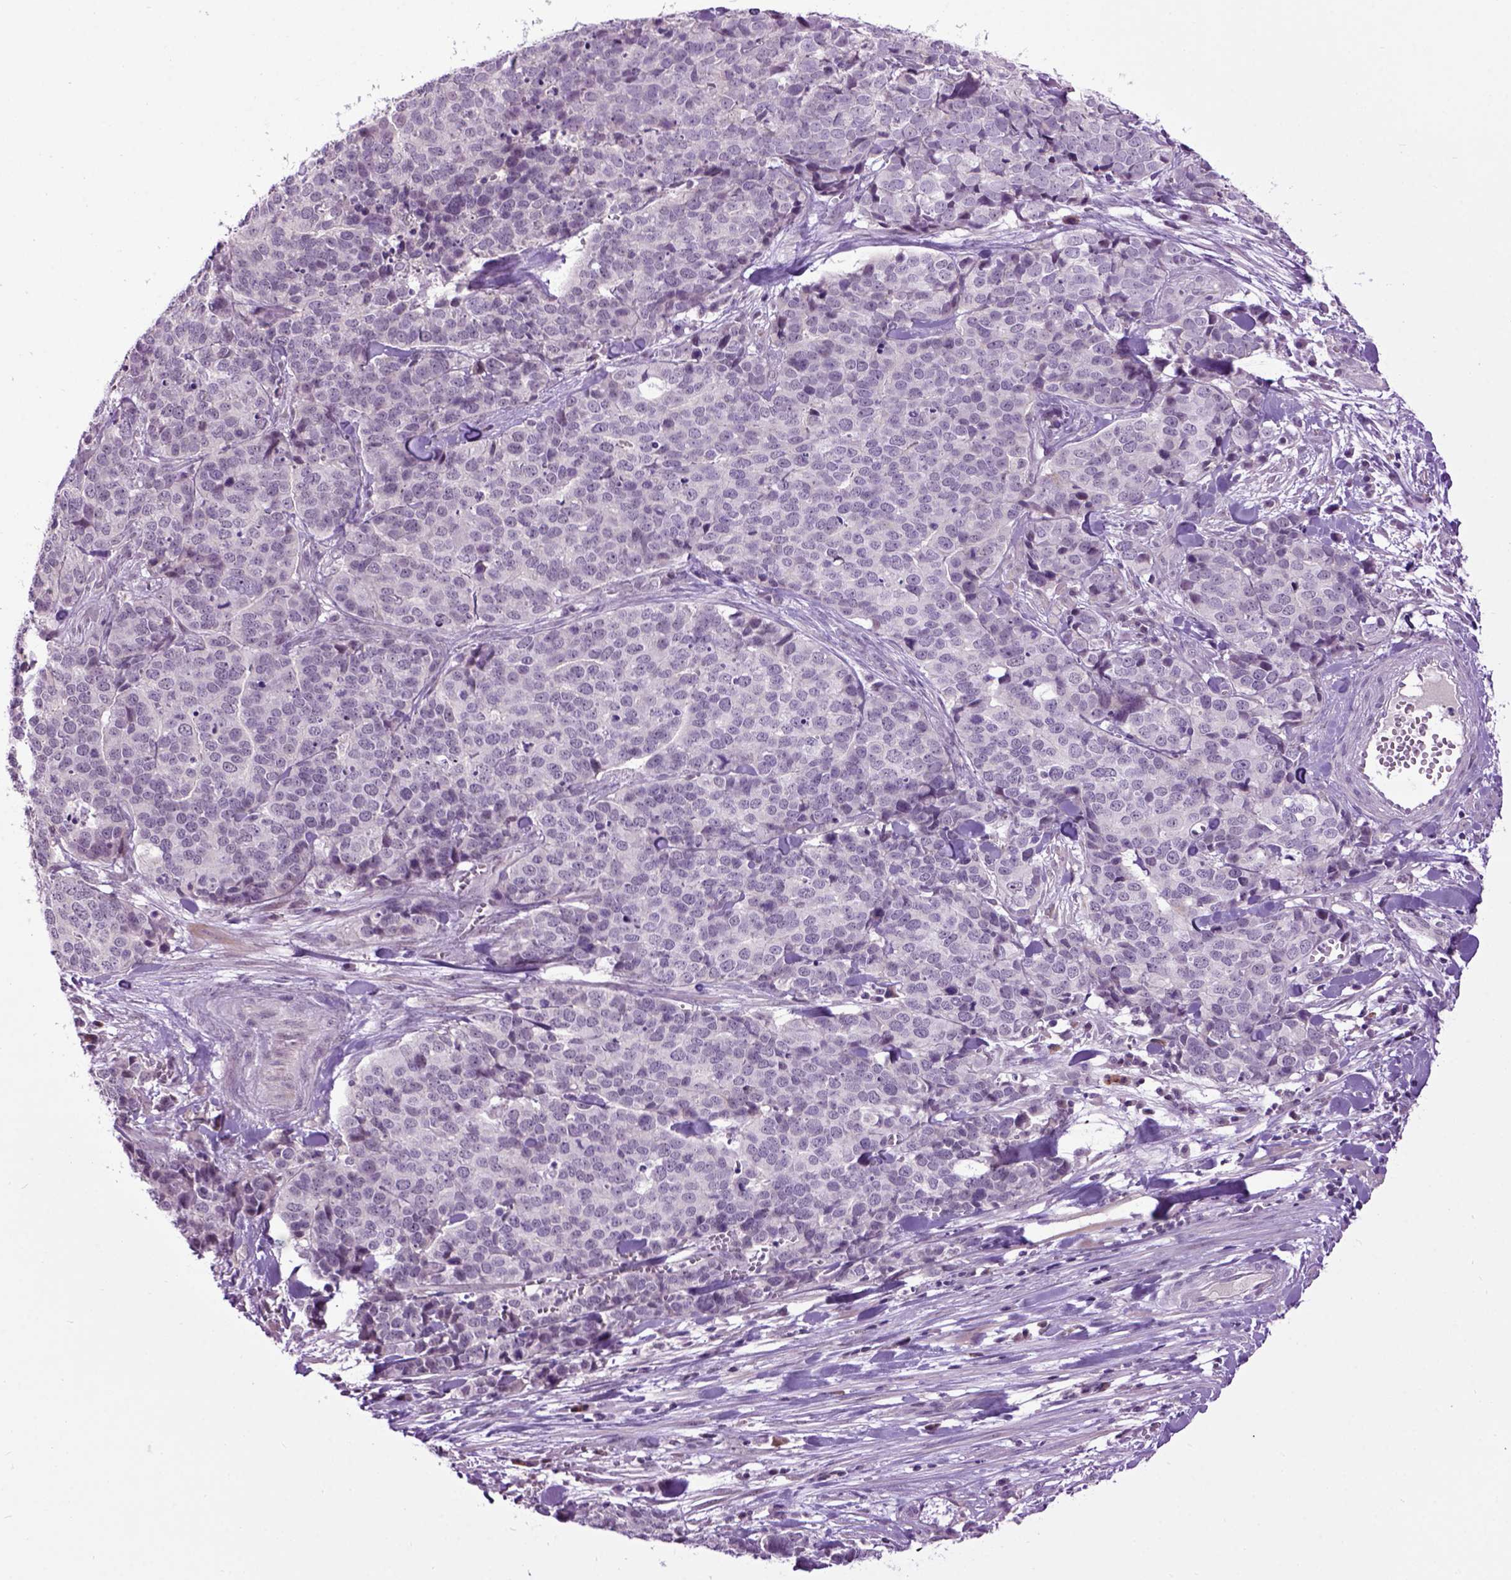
{"staining": {"intensity": "negative", "quantity": "none", "location": "none"}, "tissue": "ovarian cancer", "cell_type": "Tumor cells", "image_type": "cancer", "snomed": [{"axis": "morphology", "description": "Carcinoma, endometroid"}, {"axis": "topography", "description": "Ovary"}], "caption": "IHC histopathology image of ovarian cancer (endometroid carcinoma) stained for a protein (brown), which shows no staining in tumor cells.", "gene": "EMILIN3", "patient": {"sex": "female", "age": 65}}